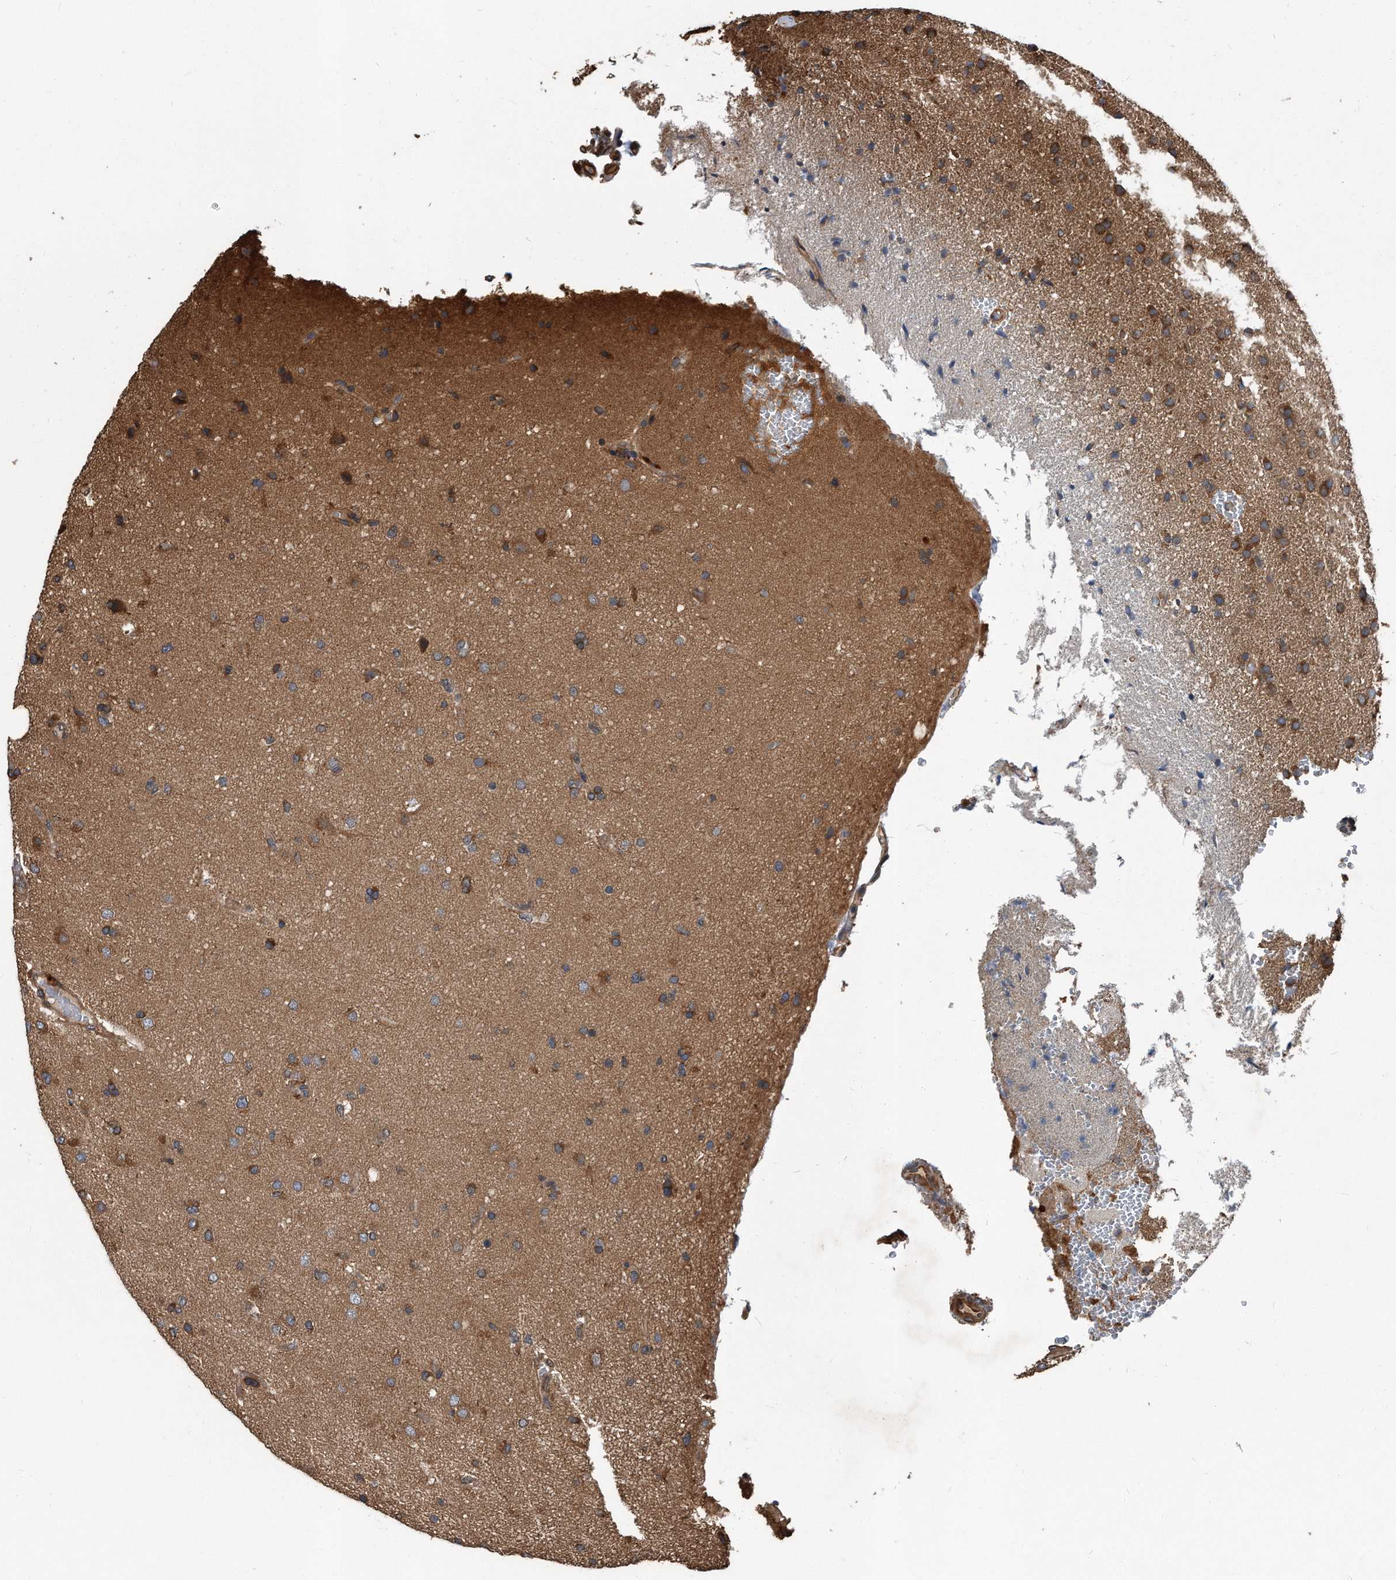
{"staining": {"intensity": "moderate", "quantity": ">75%", "location": "cytoplasmic/membranous"}, "tissue": "glioma", "cell_type": "Tumor cells", "image_type": "cancer", "snomed": [{"axis": "morphology", "description": "Glioma, malignant, High grade"}, {"axis": "topography", "description": "Brain"}], "caption": "Immunohistochemical staining of high-grade glioma (malignant) reveals medium levels of moderate cytoplasmic/membranous protein positivity in approximately >75% of tumor cells.", "gene": "FAM136A", "patient": {"sex": "male", "age": 72}}